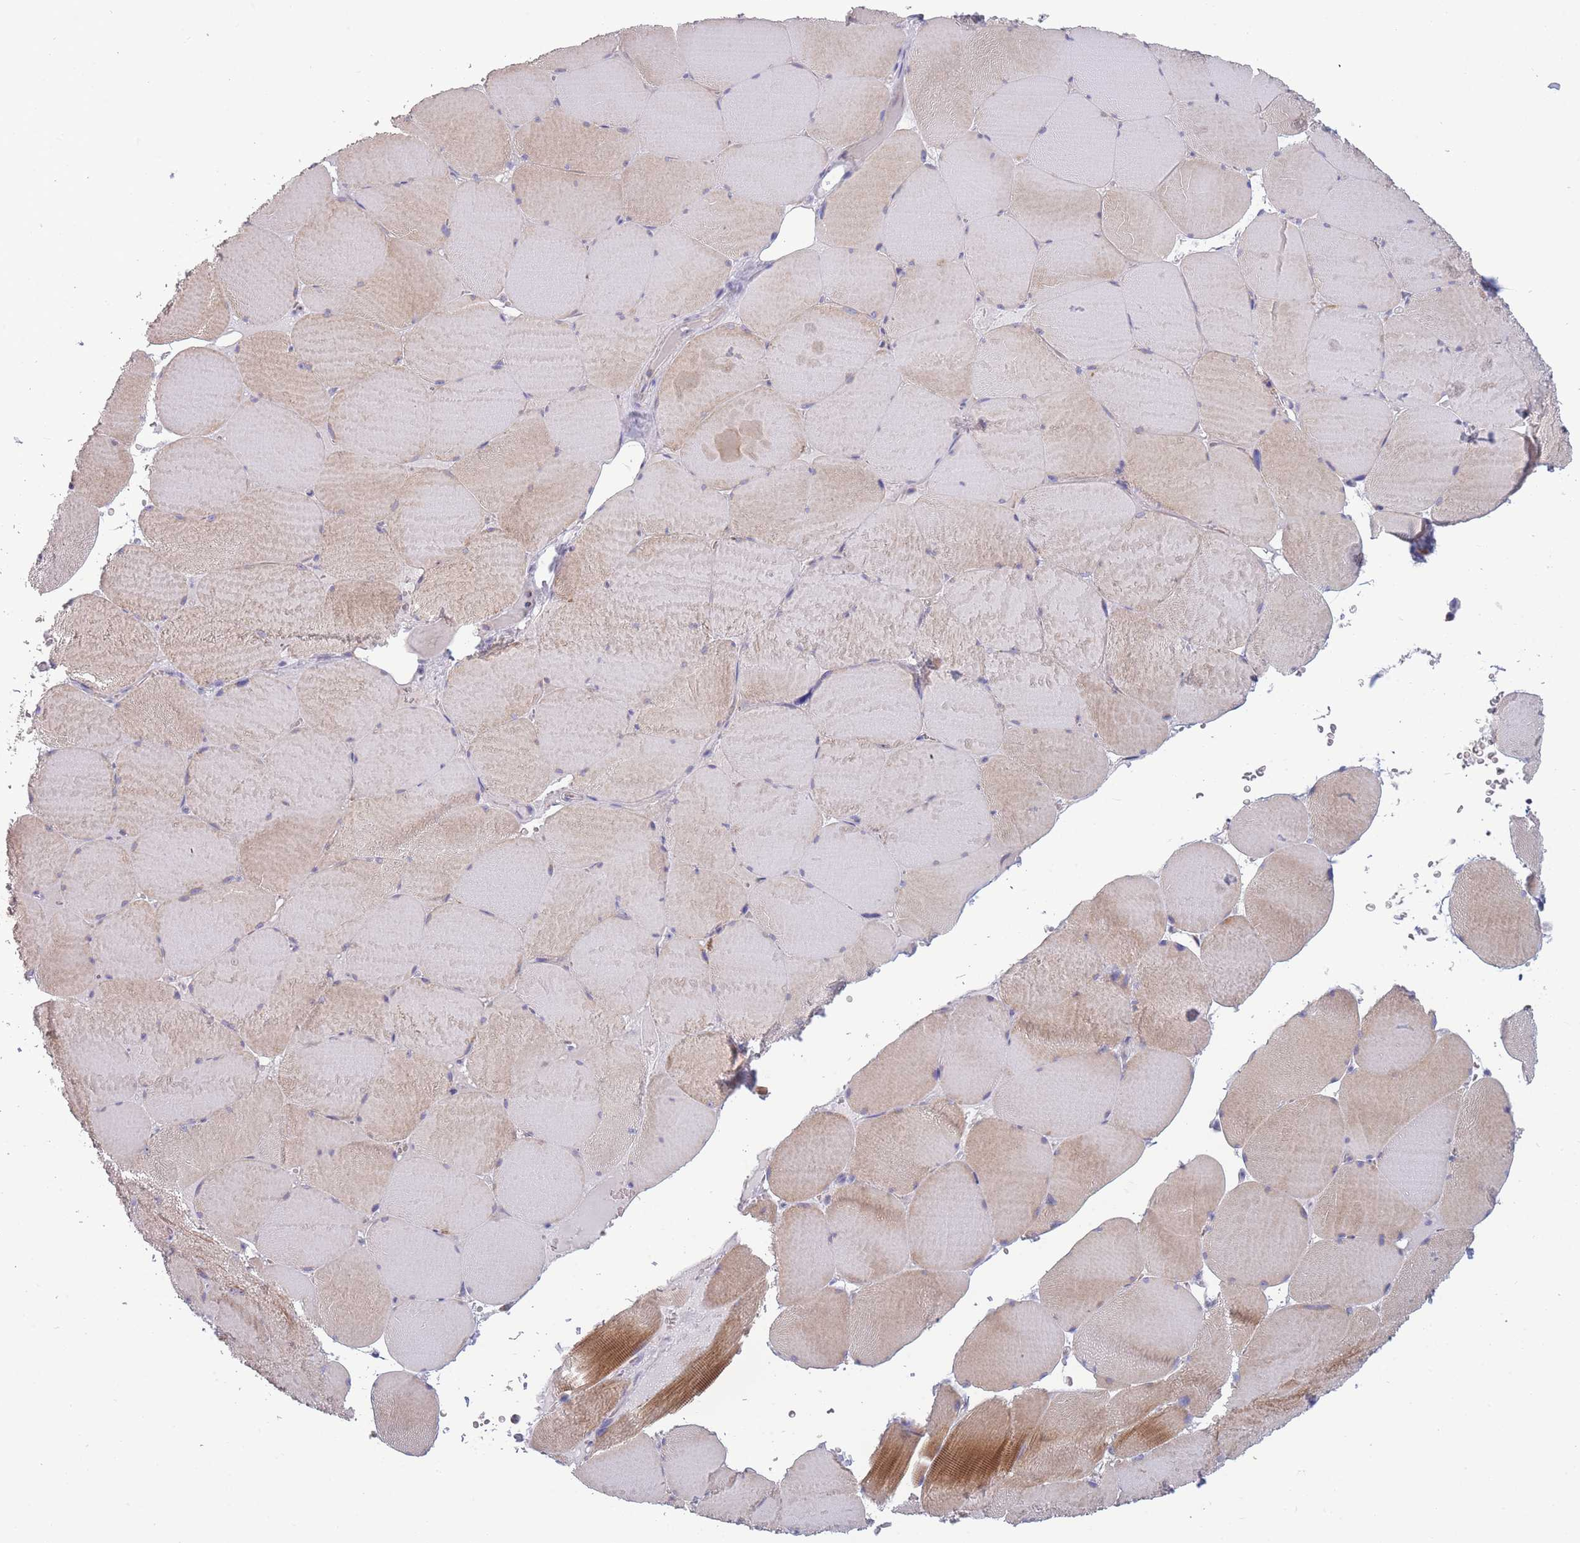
{"staining": {"intensity": "moderate", "quantity": "25%-75%", "location": "cytoplasmic/membranous"}, "tissue": "skeletal muscle", "cell_type": "Myocytes", "image_type": "normal", "snomed": [{"axis": "morphology", "description": "Normal tissue, NOS"}, {"axis": "topography", "description": "Skeletal muscle"}, {"axis": "topography", "description": "Head-Neck"}], "caption": "Brown immunohistochemical staining in normal human skeletal muscle shows moderate cytoplasmic/membranous staining in about 25%-75% of myocytes.", "gene": "NDUFAF6", "patient": {"sex": "male", "age": 66}}